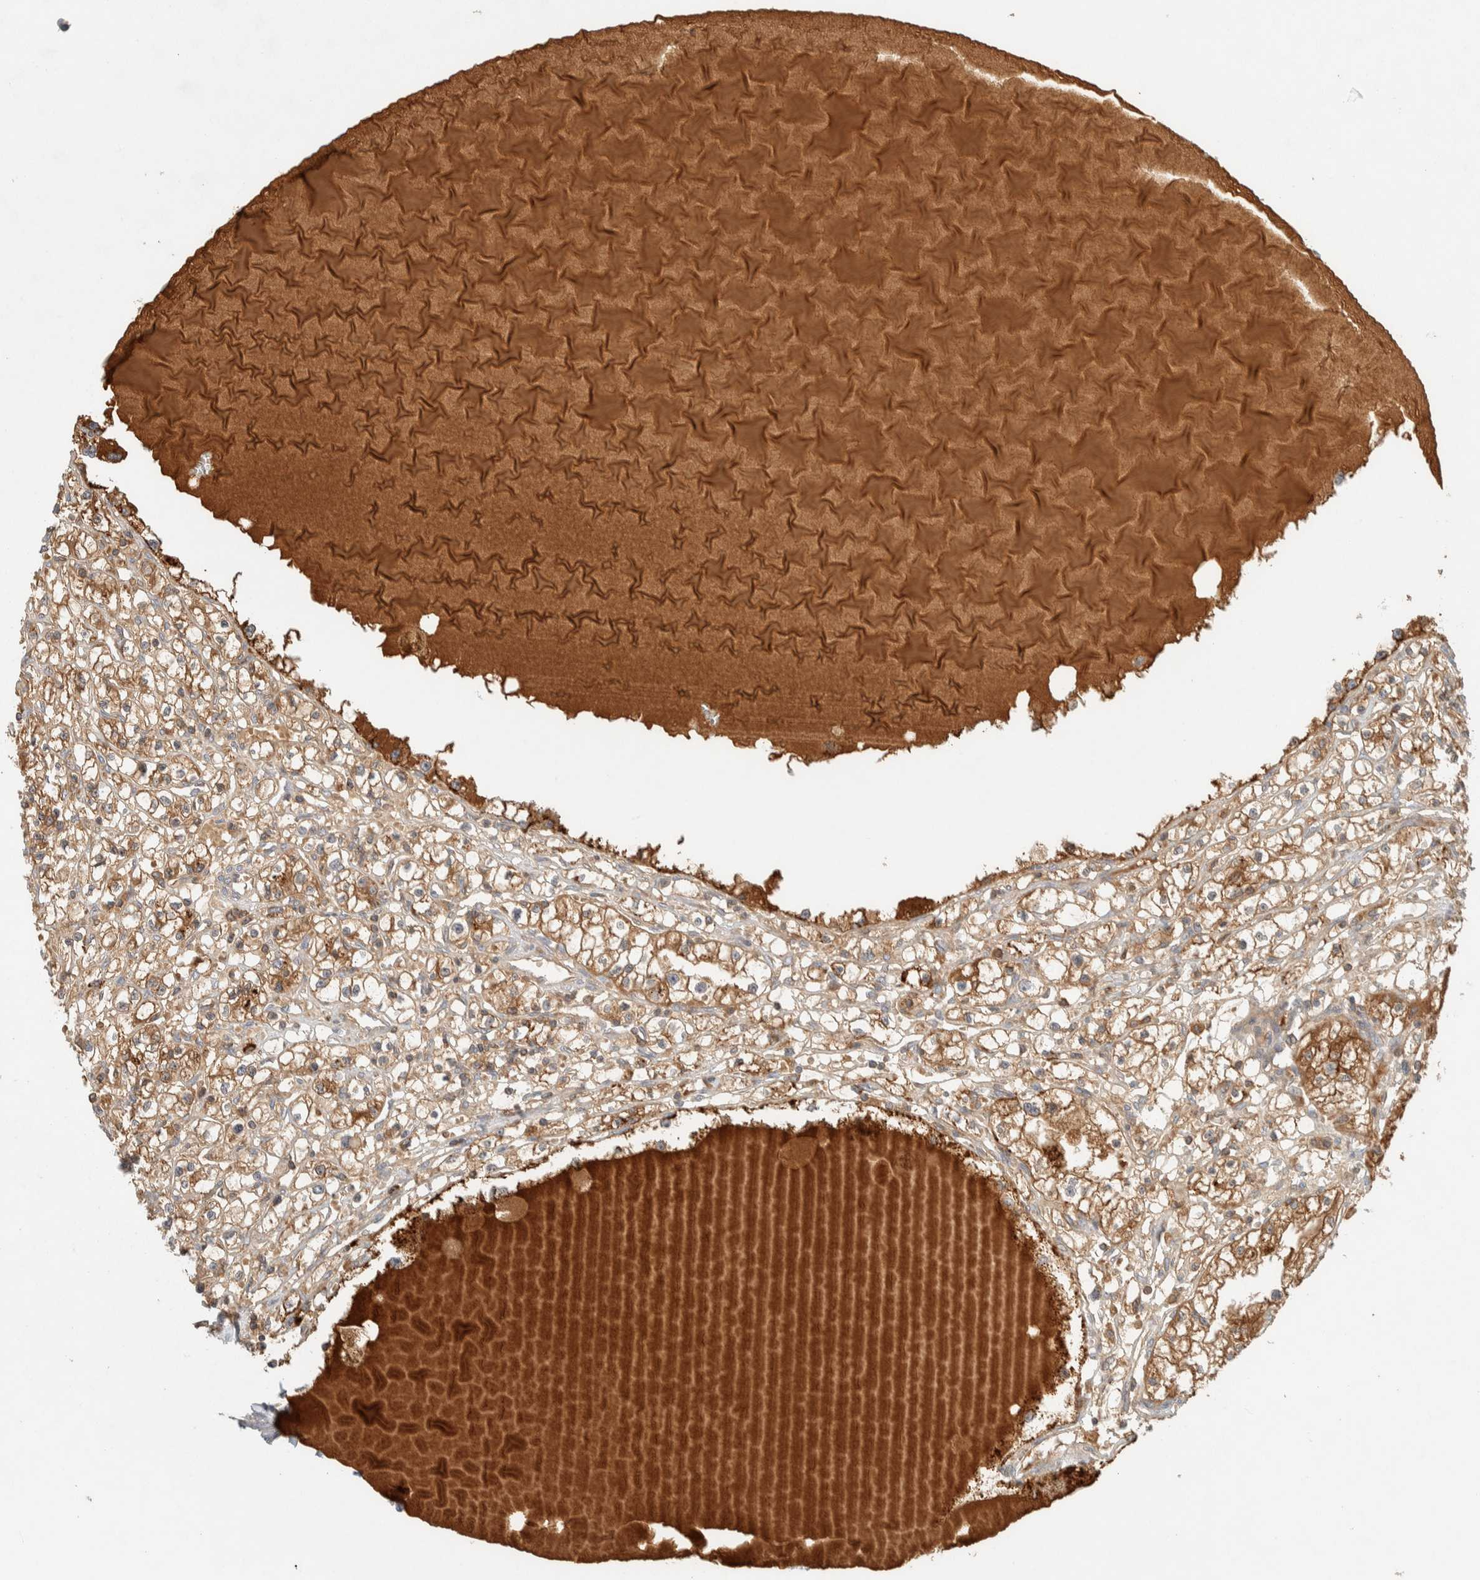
{"staining": {"intensity": "moderate", "quantity": ">75%", "location": "cytoplasmic/membranous"}, "tissue": "renal cancer", "cell_type": "Tumor cells", "image_type": "cancer", "snomed": [{"axis": "morphology", "description": "Adenocarcinoma, NOS"}, {"axis": "topography", "description": "Kidney"}], "caption": "The immunohistochemical stain labels moderate cytoplasmic/membranous positivity in tumor cells of renal cancer tissue.", "gene": "FAM167A", "patient": {"sex": "male", "age": 56}}